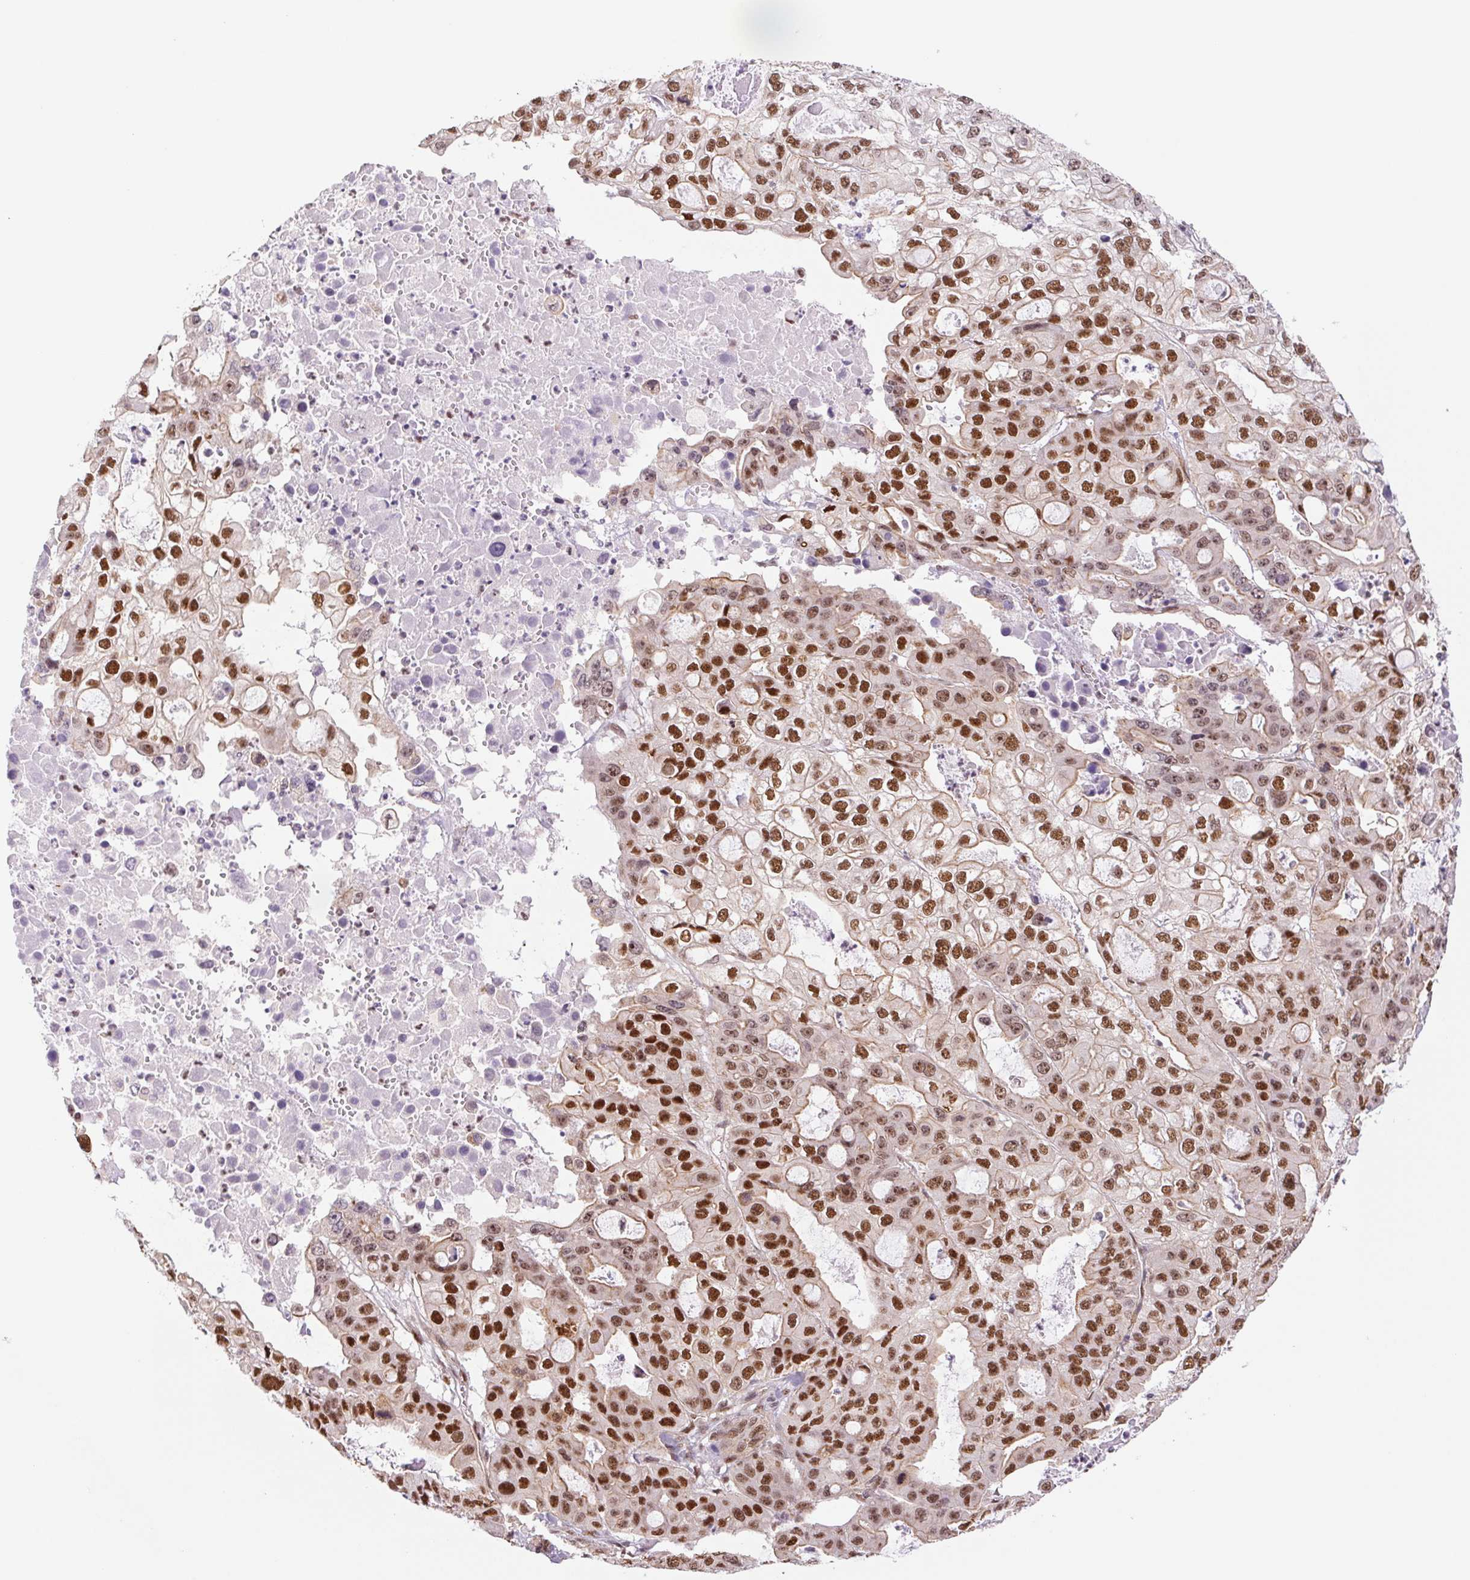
{"staining": {"intensity": "strong", "quantity": ">75%", "location": "cytoplasmic/membranous,nuclear"}, "tissue": "ovarian cancer", "cell_type": "Tumor cells", "image_type": "cancer", "snomed": [{"axis": "morphology", "description": "Cystadenocarcinoma, serous, NOS"}, {"axis": "topography", "description": "Ovary"}], "caption": "Brown immunohistochemical staining in ovarian serous cystadenocarcinoma reveals strong cytoplasmic/membranous and nuclear expression in about >75% of tumor cells.", "gene": "CWC25", "patient": {"sex": "female", "age": 56}}